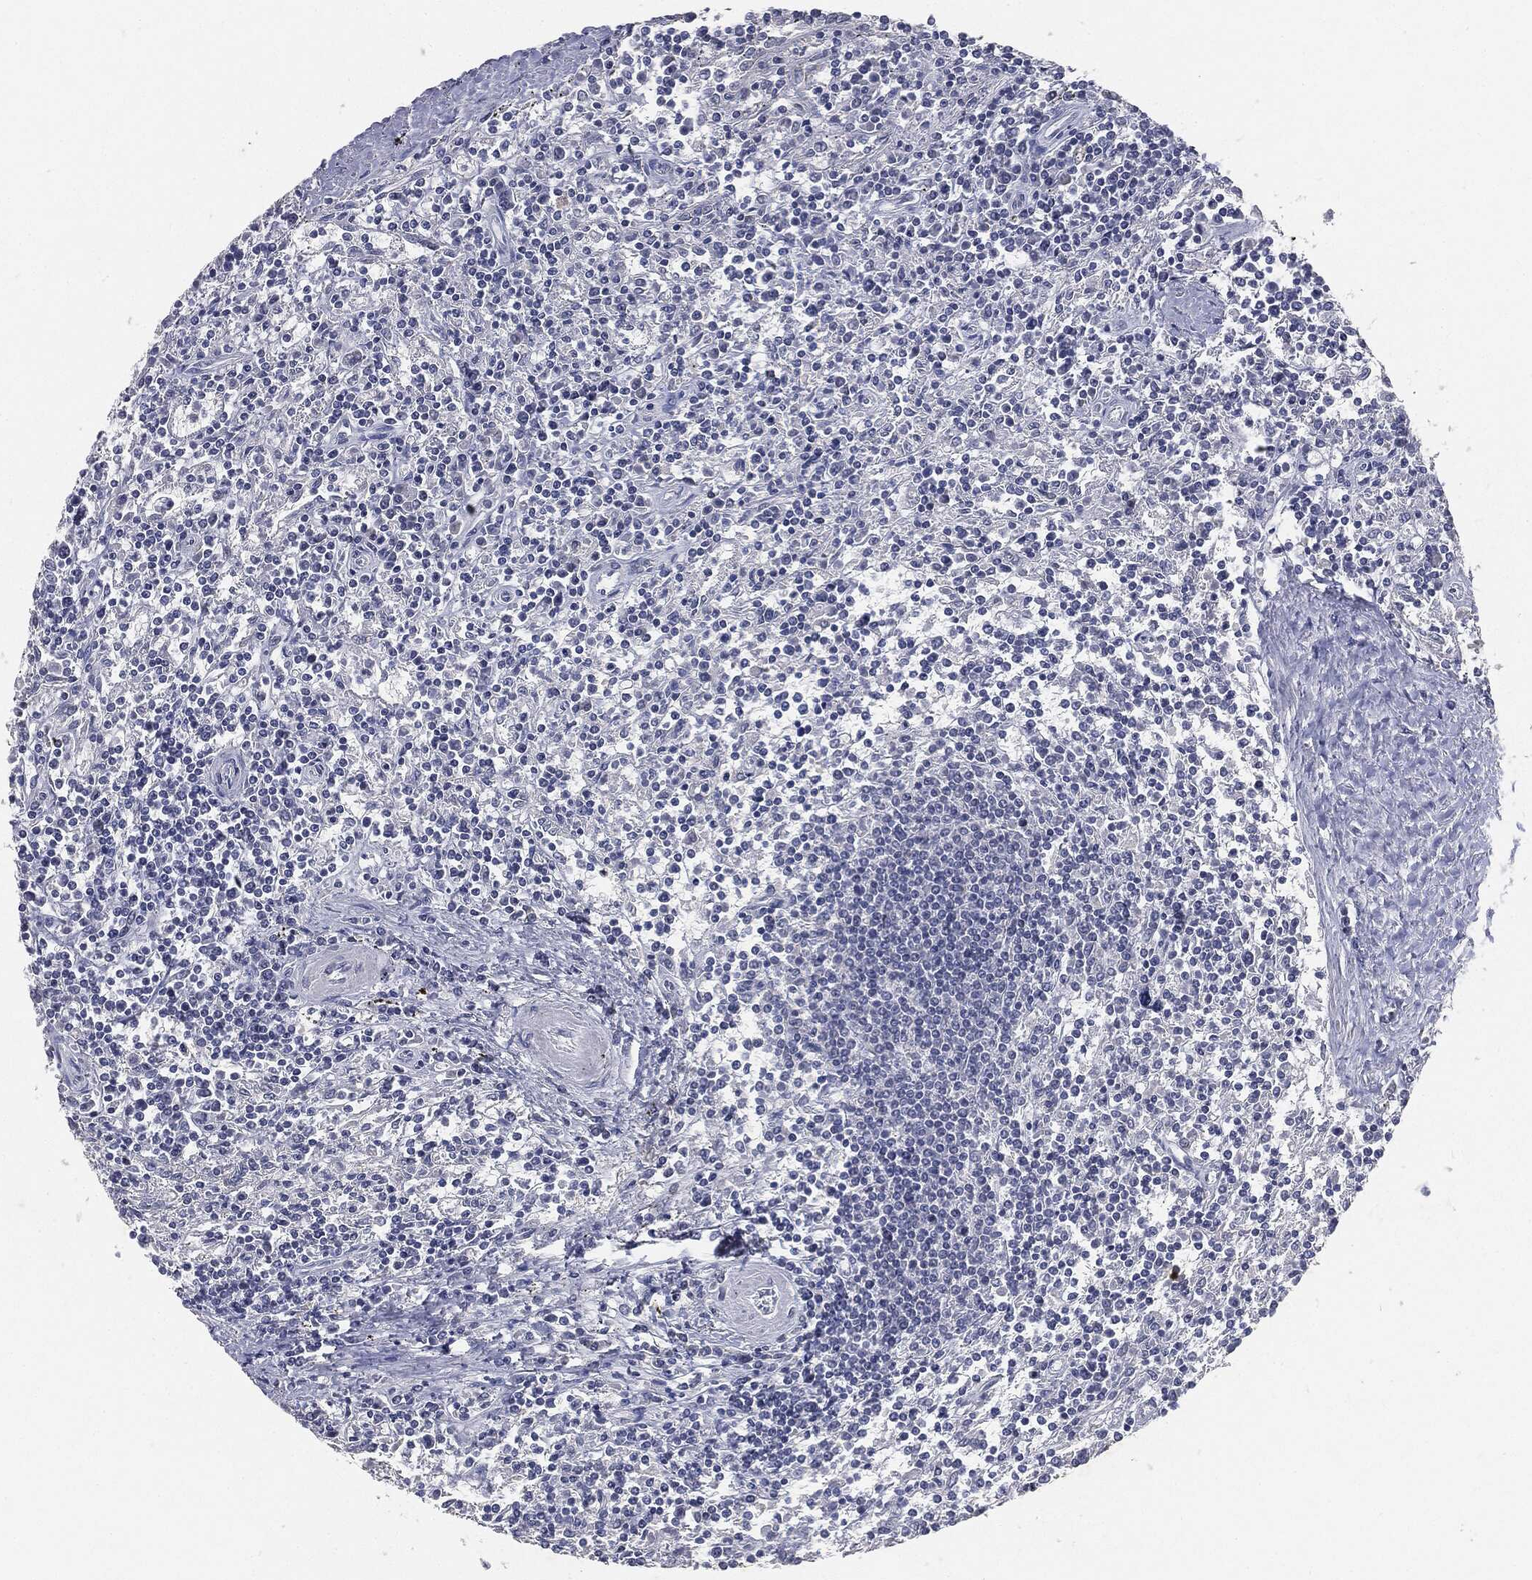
{"staining": {"intensity": "negative", "quantity": "none", "location": "none"}, "tissue": "lymphoma", "cell_type": "Tumor cells", "image_type": "cancer", "snomed": [{"axis": "morphology", "description": "Malignant lymphoma, non-Hodgkin's type, Low grade"}, {"axis": "topography", "description": "Spleen"}], "caption": "Immunohistochemical staining of lymphoma displays no significant staining in tumor cells.", "gene": "SLC2A2", "patient": {"sex": "male", "age": 62}}